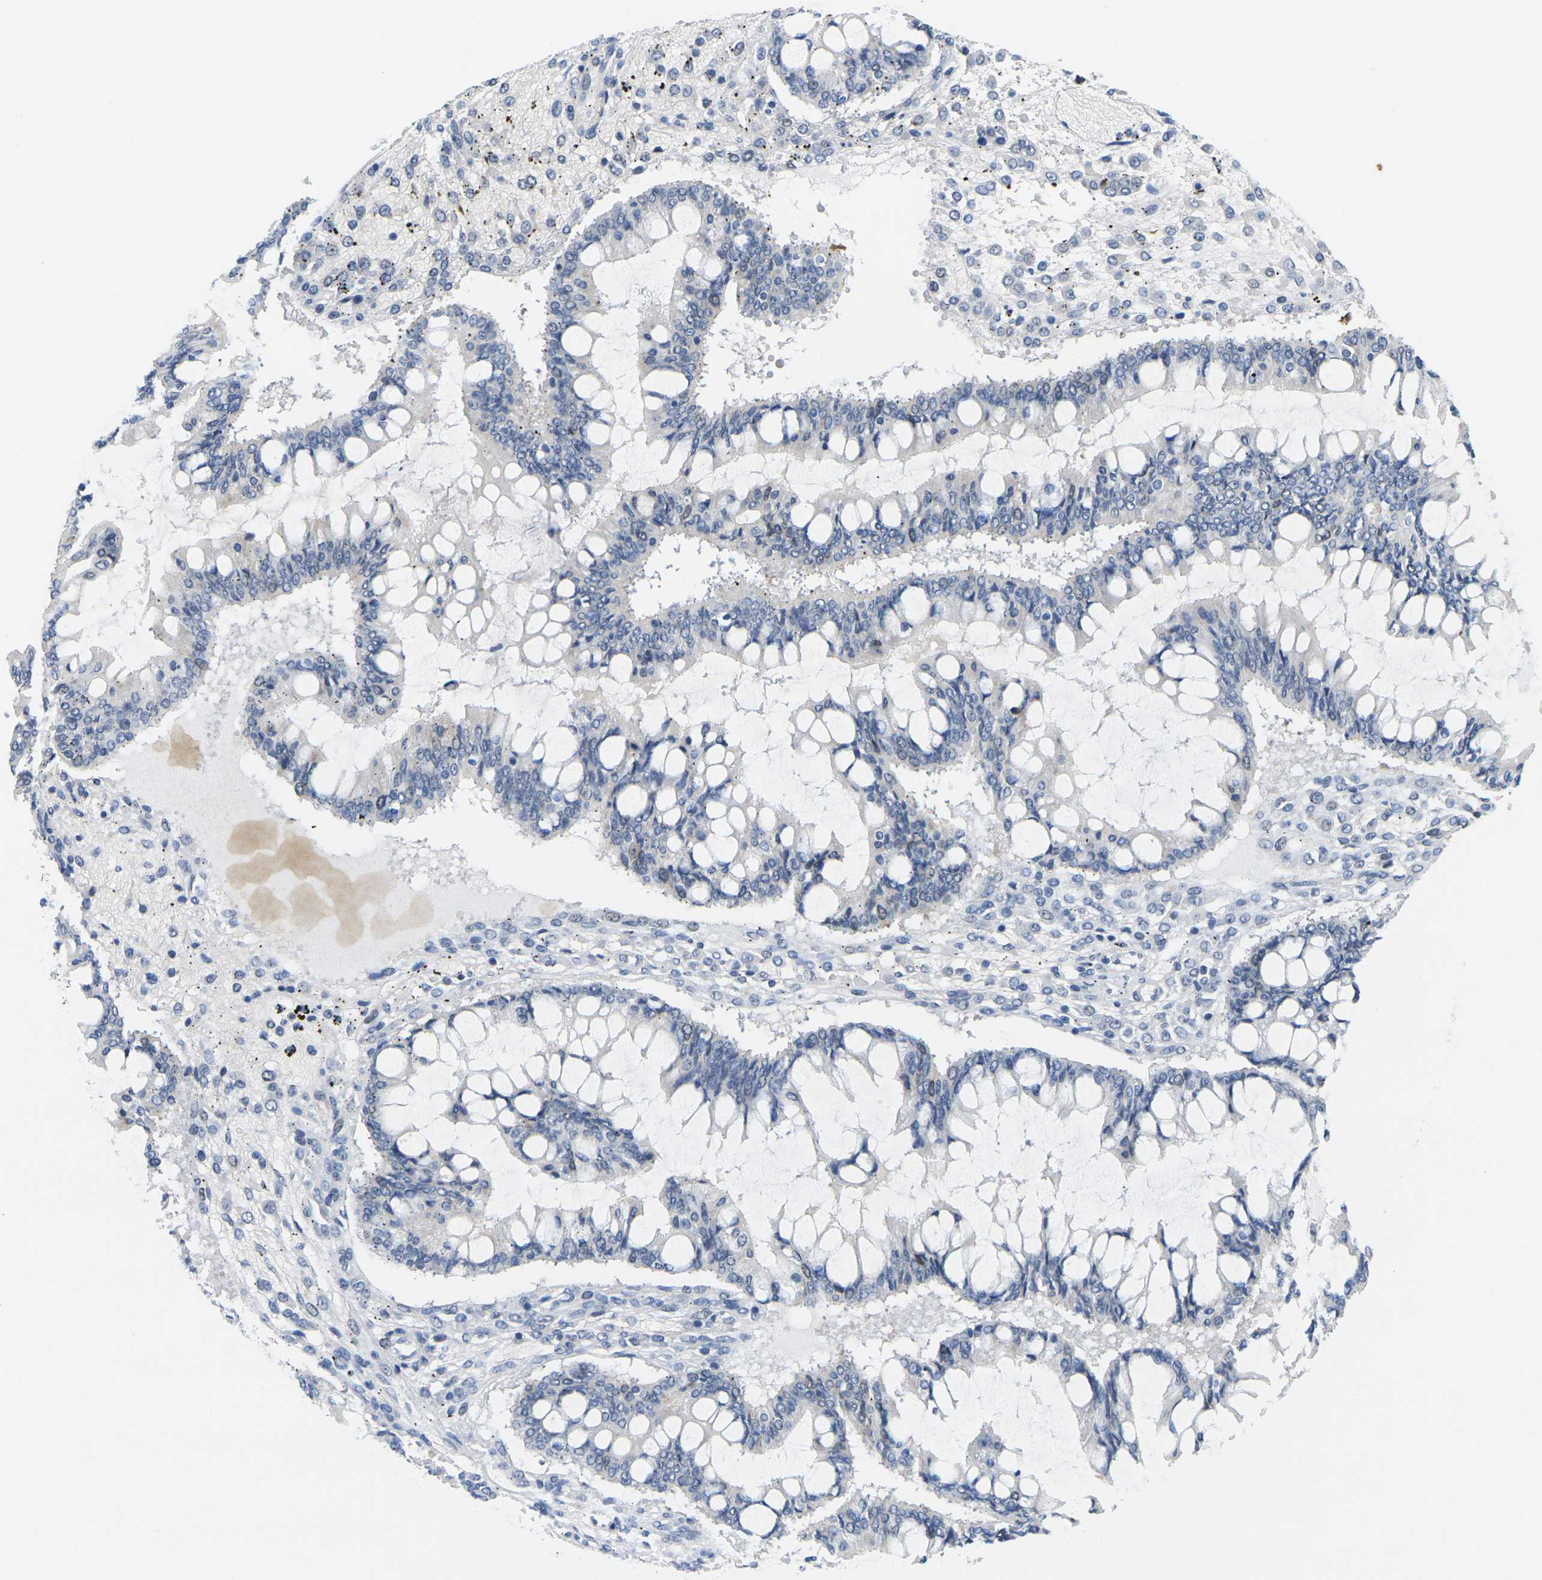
{"staining": {"intensity": "negative", "quantity": "none", "location": "none"}, "tissue": "ovarian cancer", "cell_type": "Tumor cells", "image_type": "cancer", "snomed": [{"axis": "morphology", "description": "Cystadenocarcinoma, mucinous, NOS"}, {"axis": "topography", "description": "Ovary"}], "caption": "A micrograph of human mucinous cystadenocarcinoma (ovarian) is negative for staining in tumor cells.", "gene": "CDK2", "patient": {"sex": "female", "age": 73}}